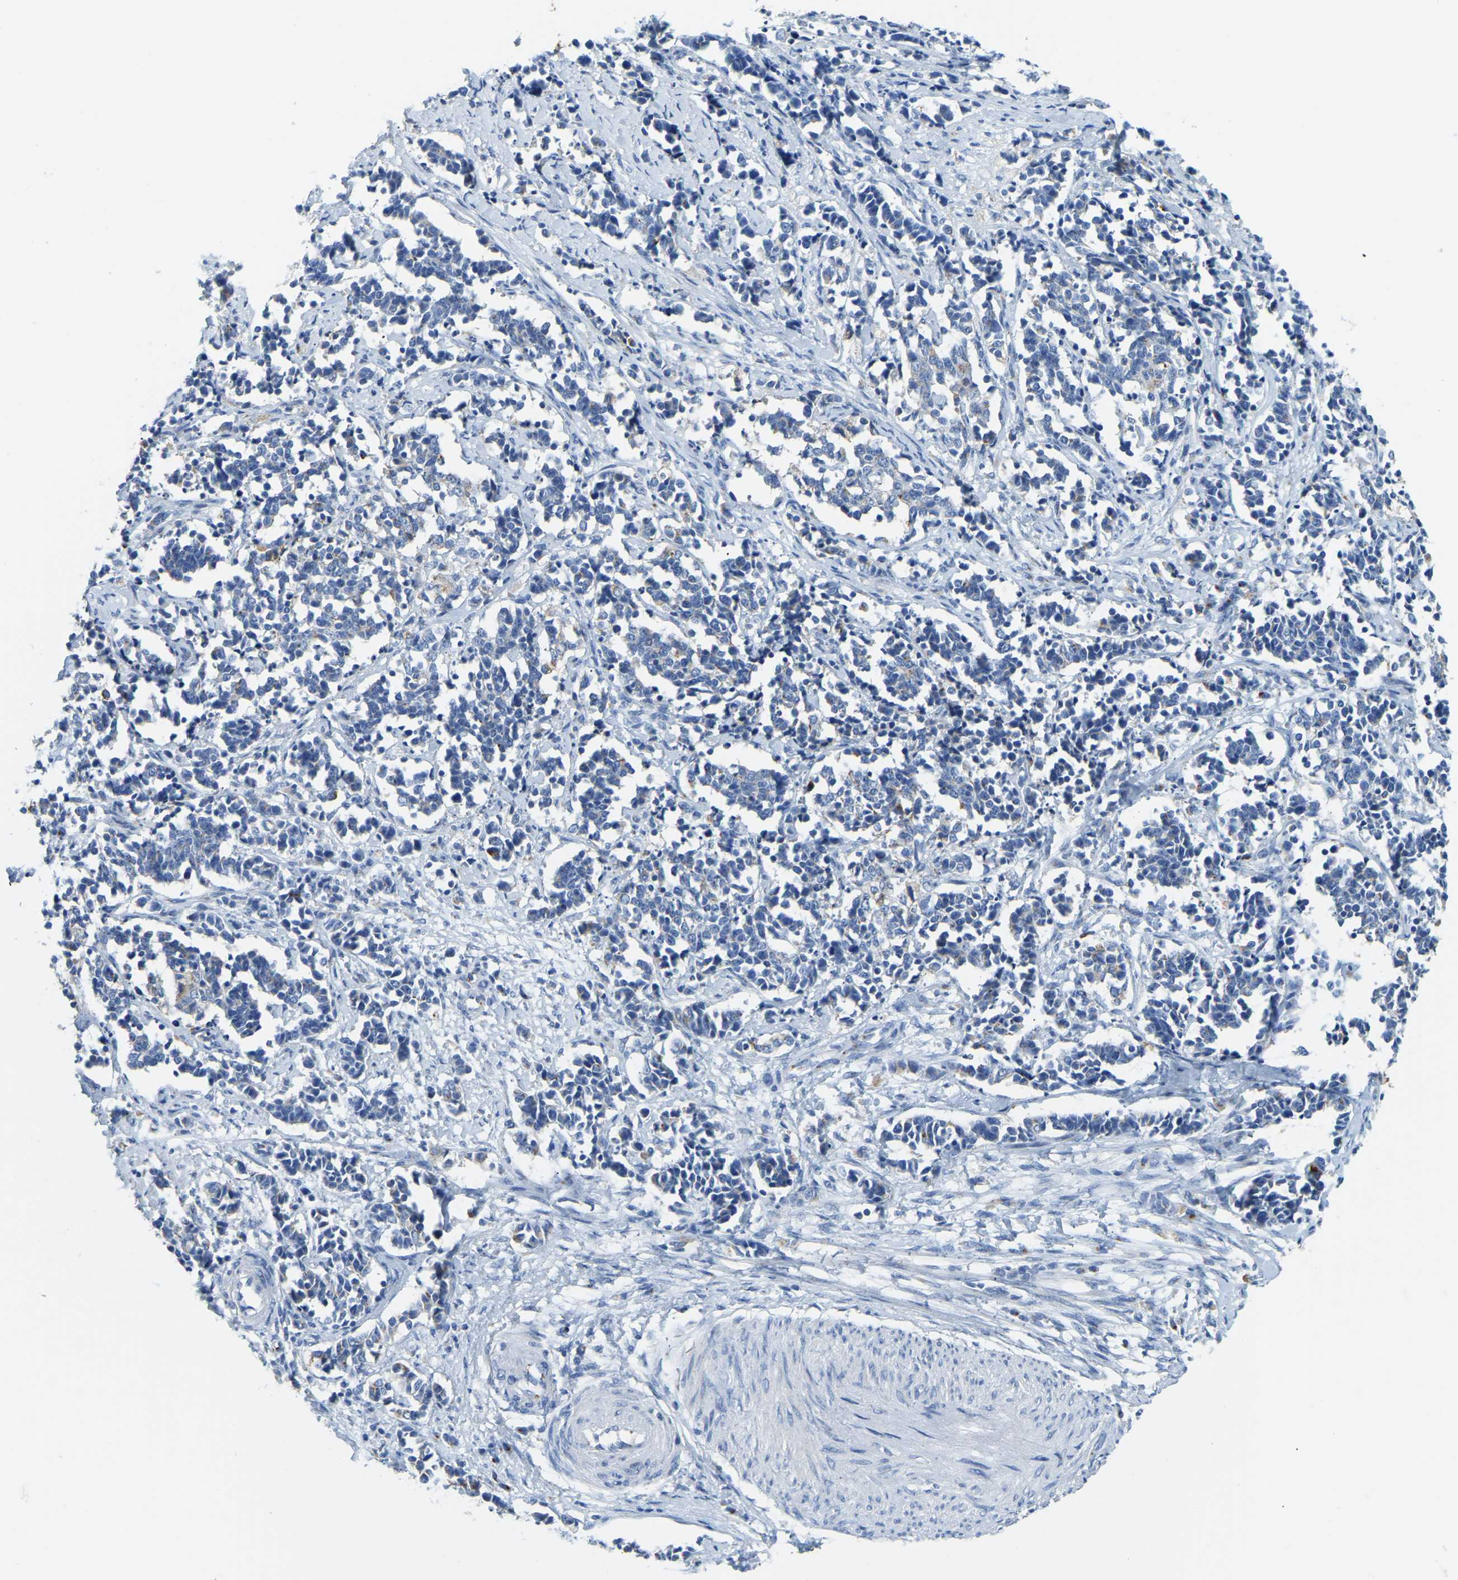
{"staining": {"intensity": "moderate", "quantity": "<25%", "location": "cytoplasmic/membranous"}, "tissue": "cervical cancer", "cell_type": "Tumor cells", "image_type": "cancer", "snomed": [{"axis": "morphology", "description": "Normal tissue, NOS"}, {"axis": "morphology", "description": "Squamous cell carcinoma, NOS"}, {"axis": "topography", "description": "Cervix"}], "caption": "Immunohistochemical staining of human cervical squamous cell carcinoma exhibits moderate cytoplasmic/membranous protein staining in approximately <25% of tumor cells.", "gene": "FAM174A", "patient": {"sex": "female", "age": 35}}